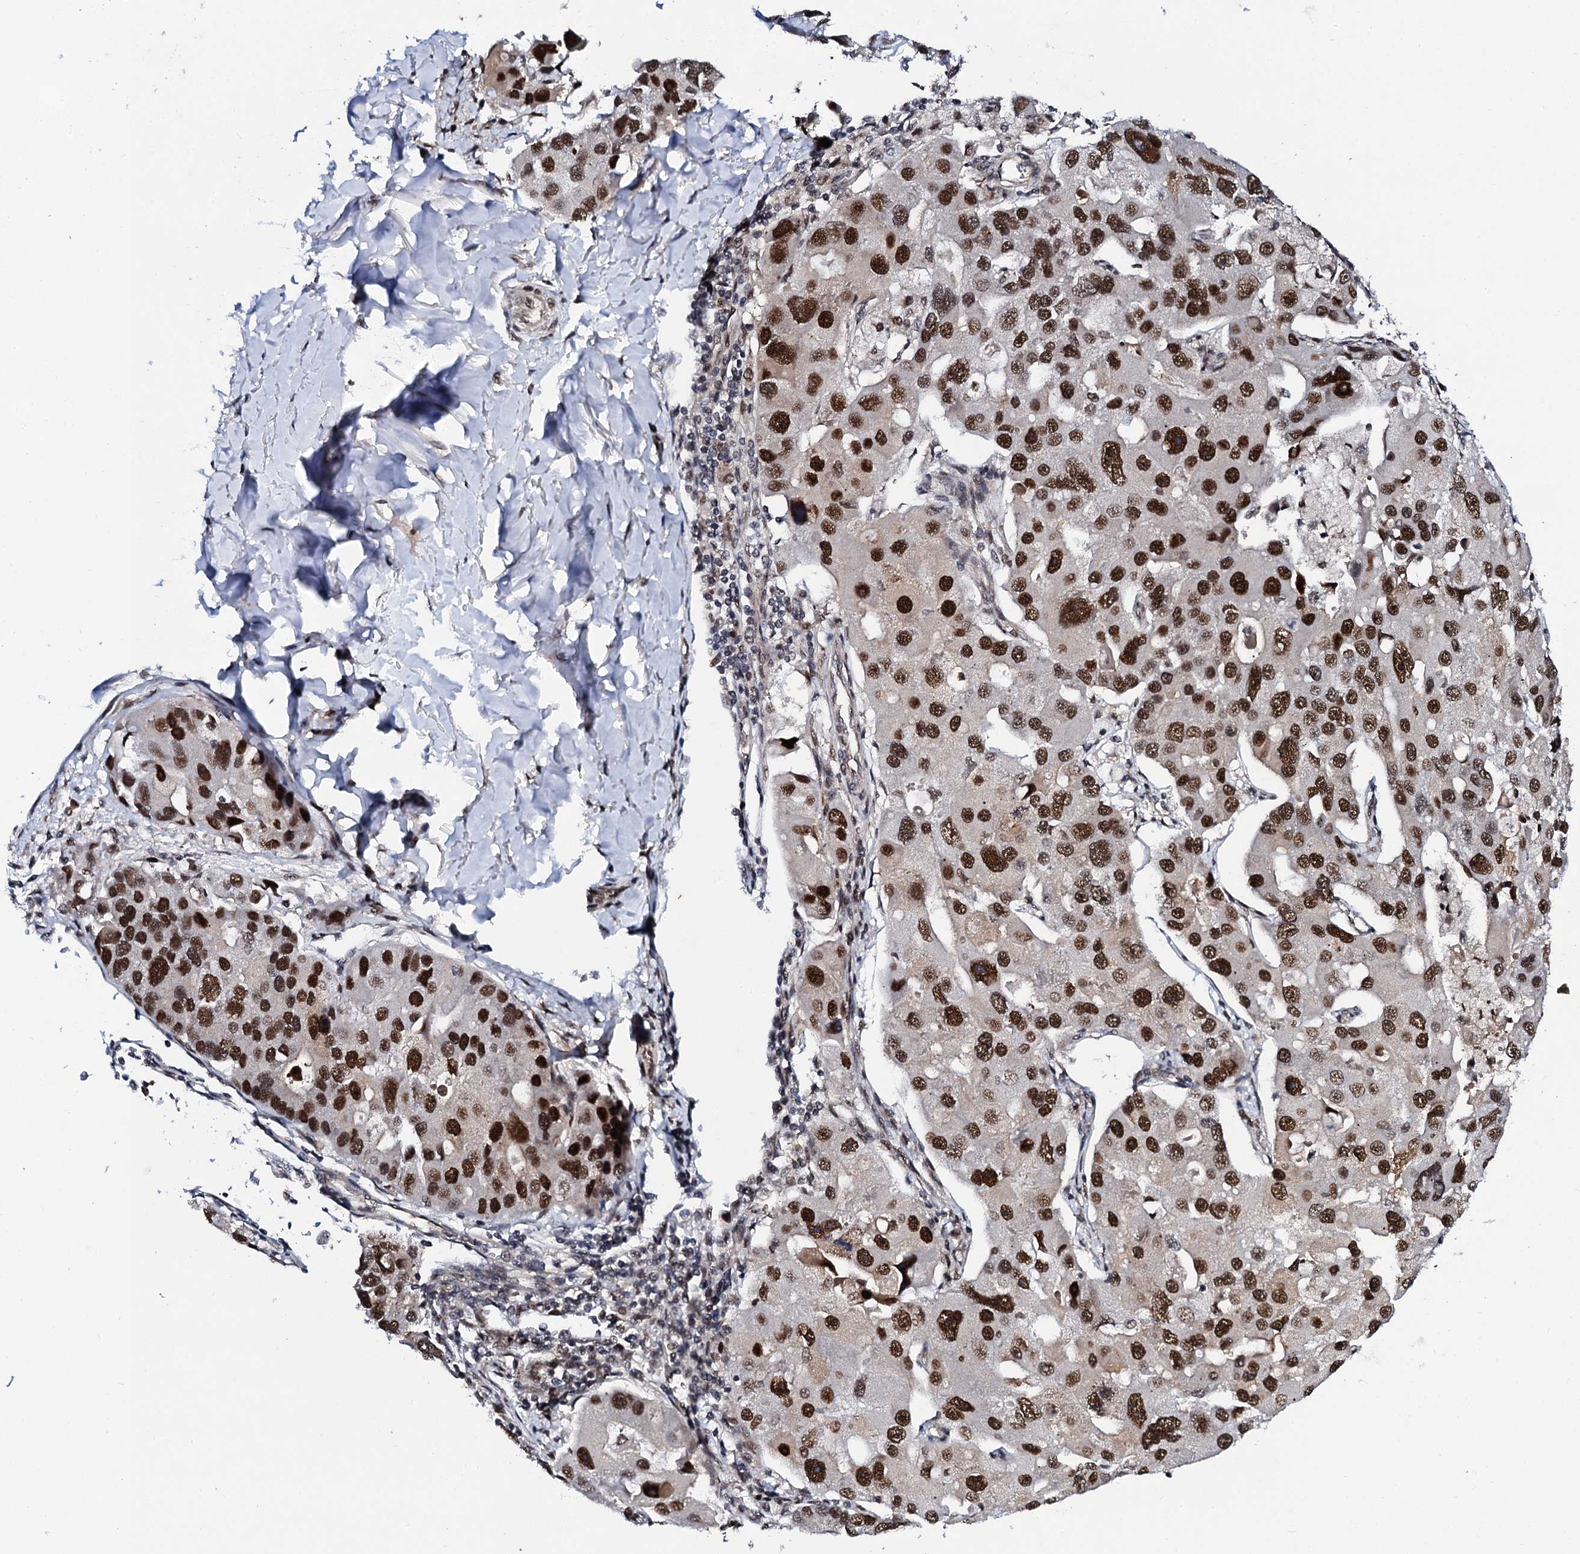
{"staining": {"intensity": "strong", "quantity": ">75%", "location": "nuclear"}, "tissue": "lung cancer", "cell_type": "Tumor cells", "image_type": "cancer", "snomed": [{"axis": "morphology", "description": "Adenocarcinoma, NOS"}, {"axis": "topography", "description": "Lung"}], "caption": "About >75% of tumor cells in lung cancer (adenocarcinoma) show strong nuclear protein staining as visualized by brown immunohistochemical staining.", "gene": "CSTF3", "patient": {"sex": "female", "age": 54}}